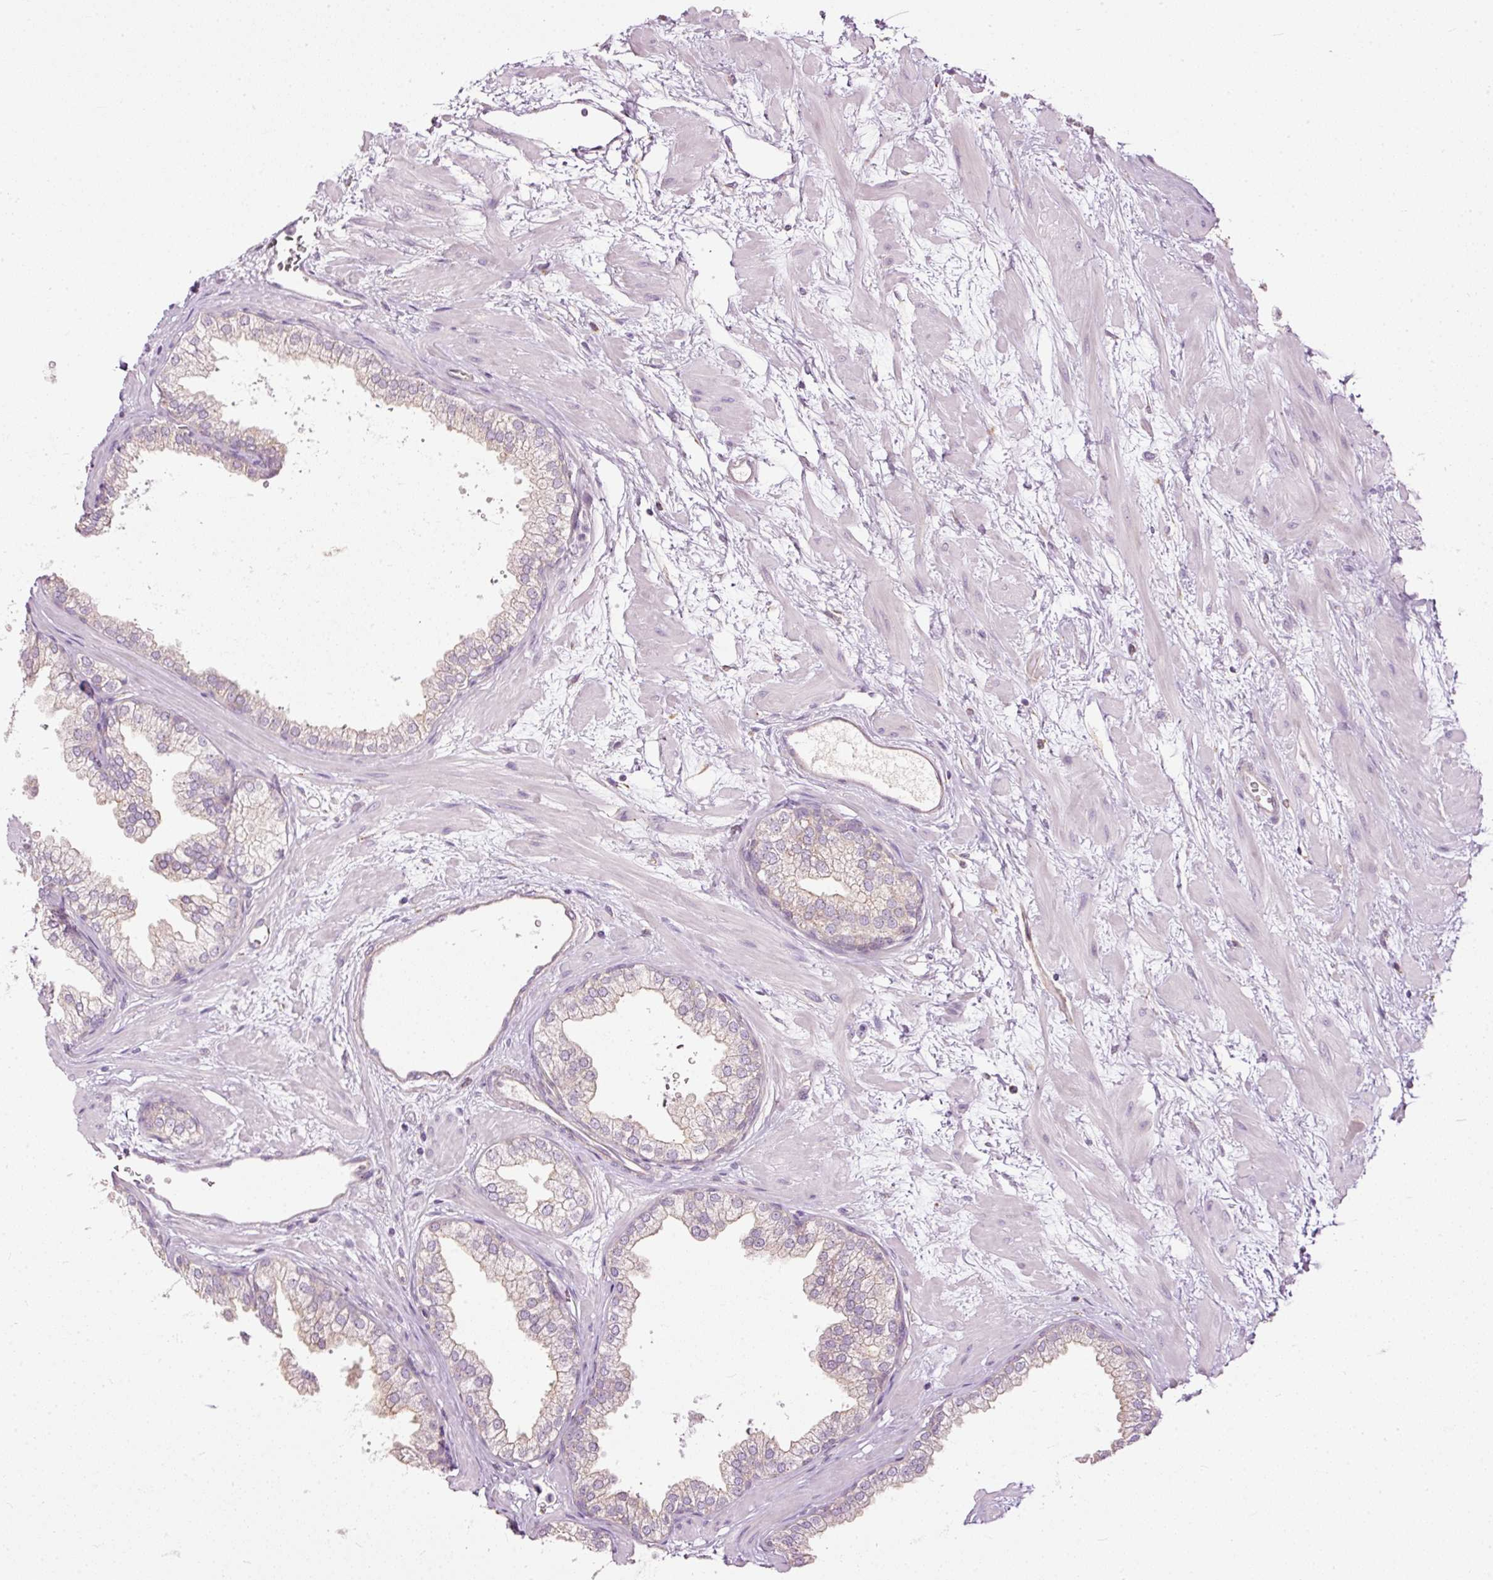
{"staining": {"intensity": "weak", "quantity": "<25%", "location": "cytoplasmic/membranous"}, "tissue": "prostate", "cell_type": "Glandular cells", "image_type": "normal", "snomed": [{"axis": "morphology", "description": "Normal tissue, NOS"}, {"axis": "topography", "description": "Prostate"}], "caption": "Immunohistochemistry (IHC) image of normal prostate: human prostate stained with DAB (3,3'-diaminobenzidine) exhibits no significant protein expression in glandular cells. The staining was performed using DAB (3,3'-diaminobenzidine) to visualize the protein expression in brown, while the nuclei were stained in blue with hematoxylin (Magnification: 20x).", "gene": "PAQR9", "patient": {"sex": "male", "age": 37}}